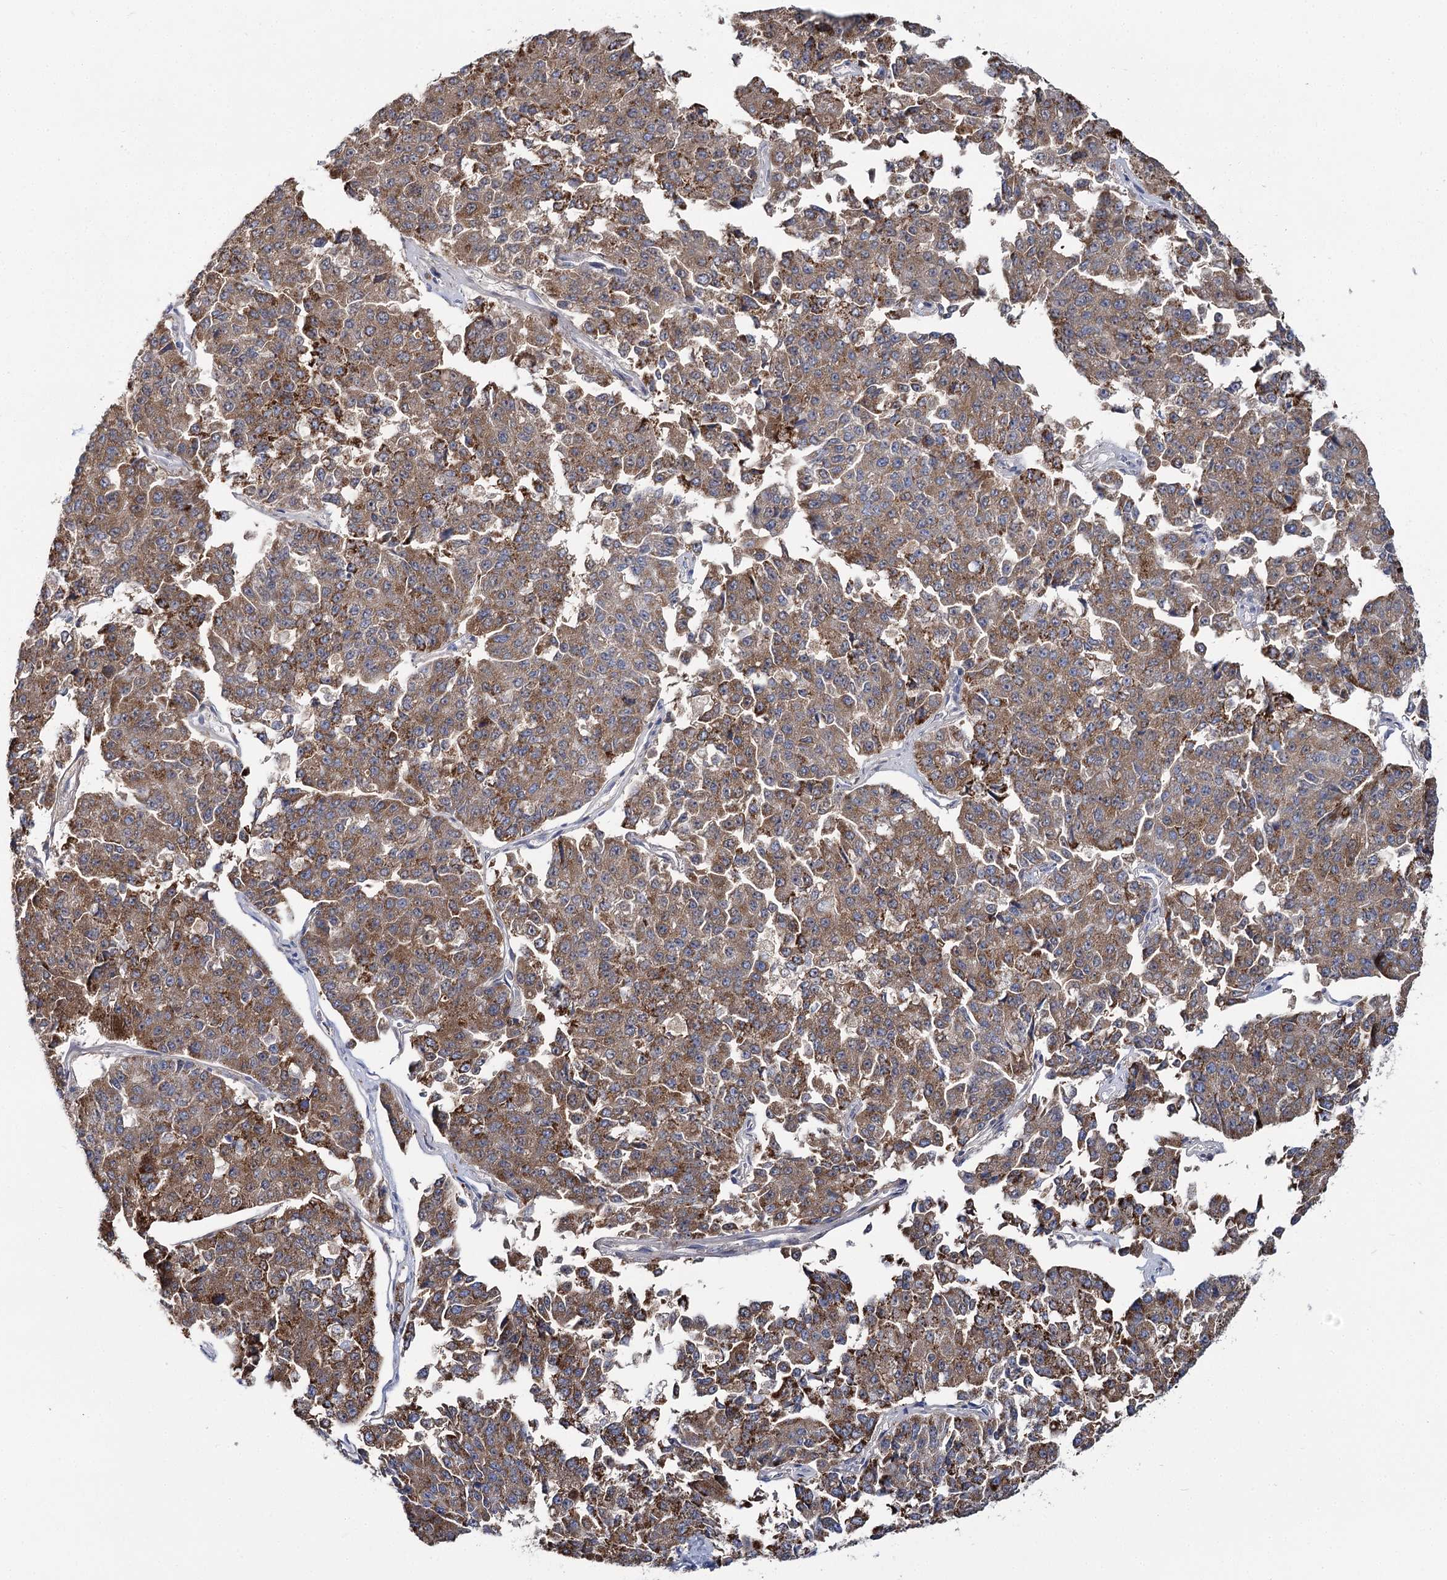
{"staining": {"intensity": "moderate", "quantity": ">75%", "location": "cytoplasmic/membranous"}, "tissue": "pancreatic cancer", "cell_type": "Tumor cells", "image_type": "cancer", "snomed": [{"axis": "morphology", "description": "Adenocarcinoma, NOS"}, {"axis": "topography", "description": "Pancreas"}], "caption": "This micrograph exhibits adenocarcinoma (pancreatic) stained with IHC to label a protein in brown. The cytoplasmic/membranous of tumor cells show moderate positivity for the protein. Nuclei are counter-stained blue.", "gene": "THUMPD3", "patient": {"sex": "male", "age": 50}}